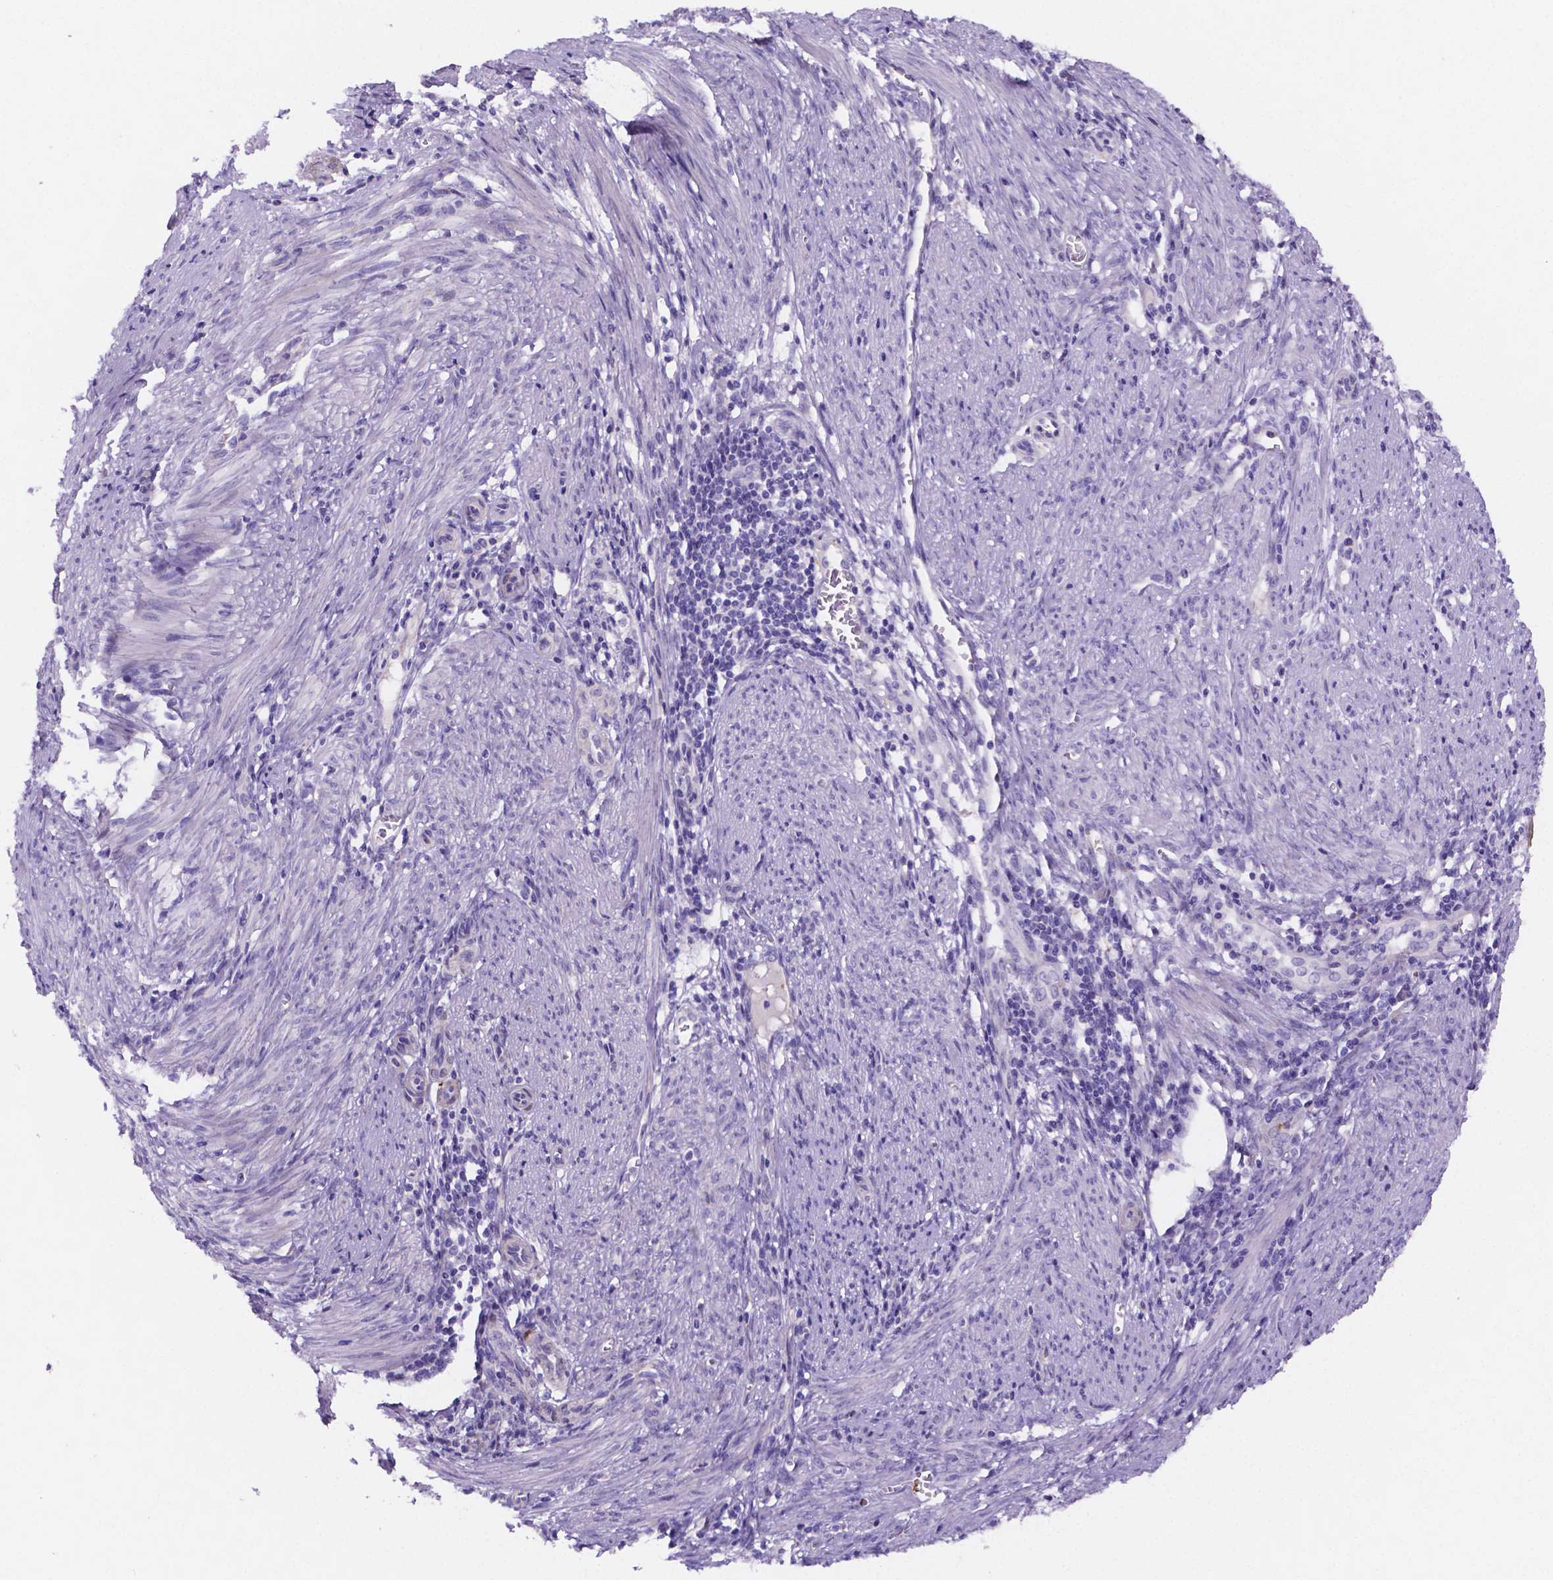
{"staining": {"intensity": "negative", "quantity": "none", "location": "none"}, "tissue": "prostate cancer", "cell_type": "Tumor cells", "image_type": "cancer", "snomed": [{"axis": "morphology", "description": "Adenocarcinoma, Low grade"}, {"axis": "topography", "description": "Prostate"}], "caption": "Tumor cells show no significant protein staining in prostate low-grade adenocarcinoma. Nuclei are stained in blue.", "gene": "NRGN", "patient": {"sex": "male", "age": 65}}